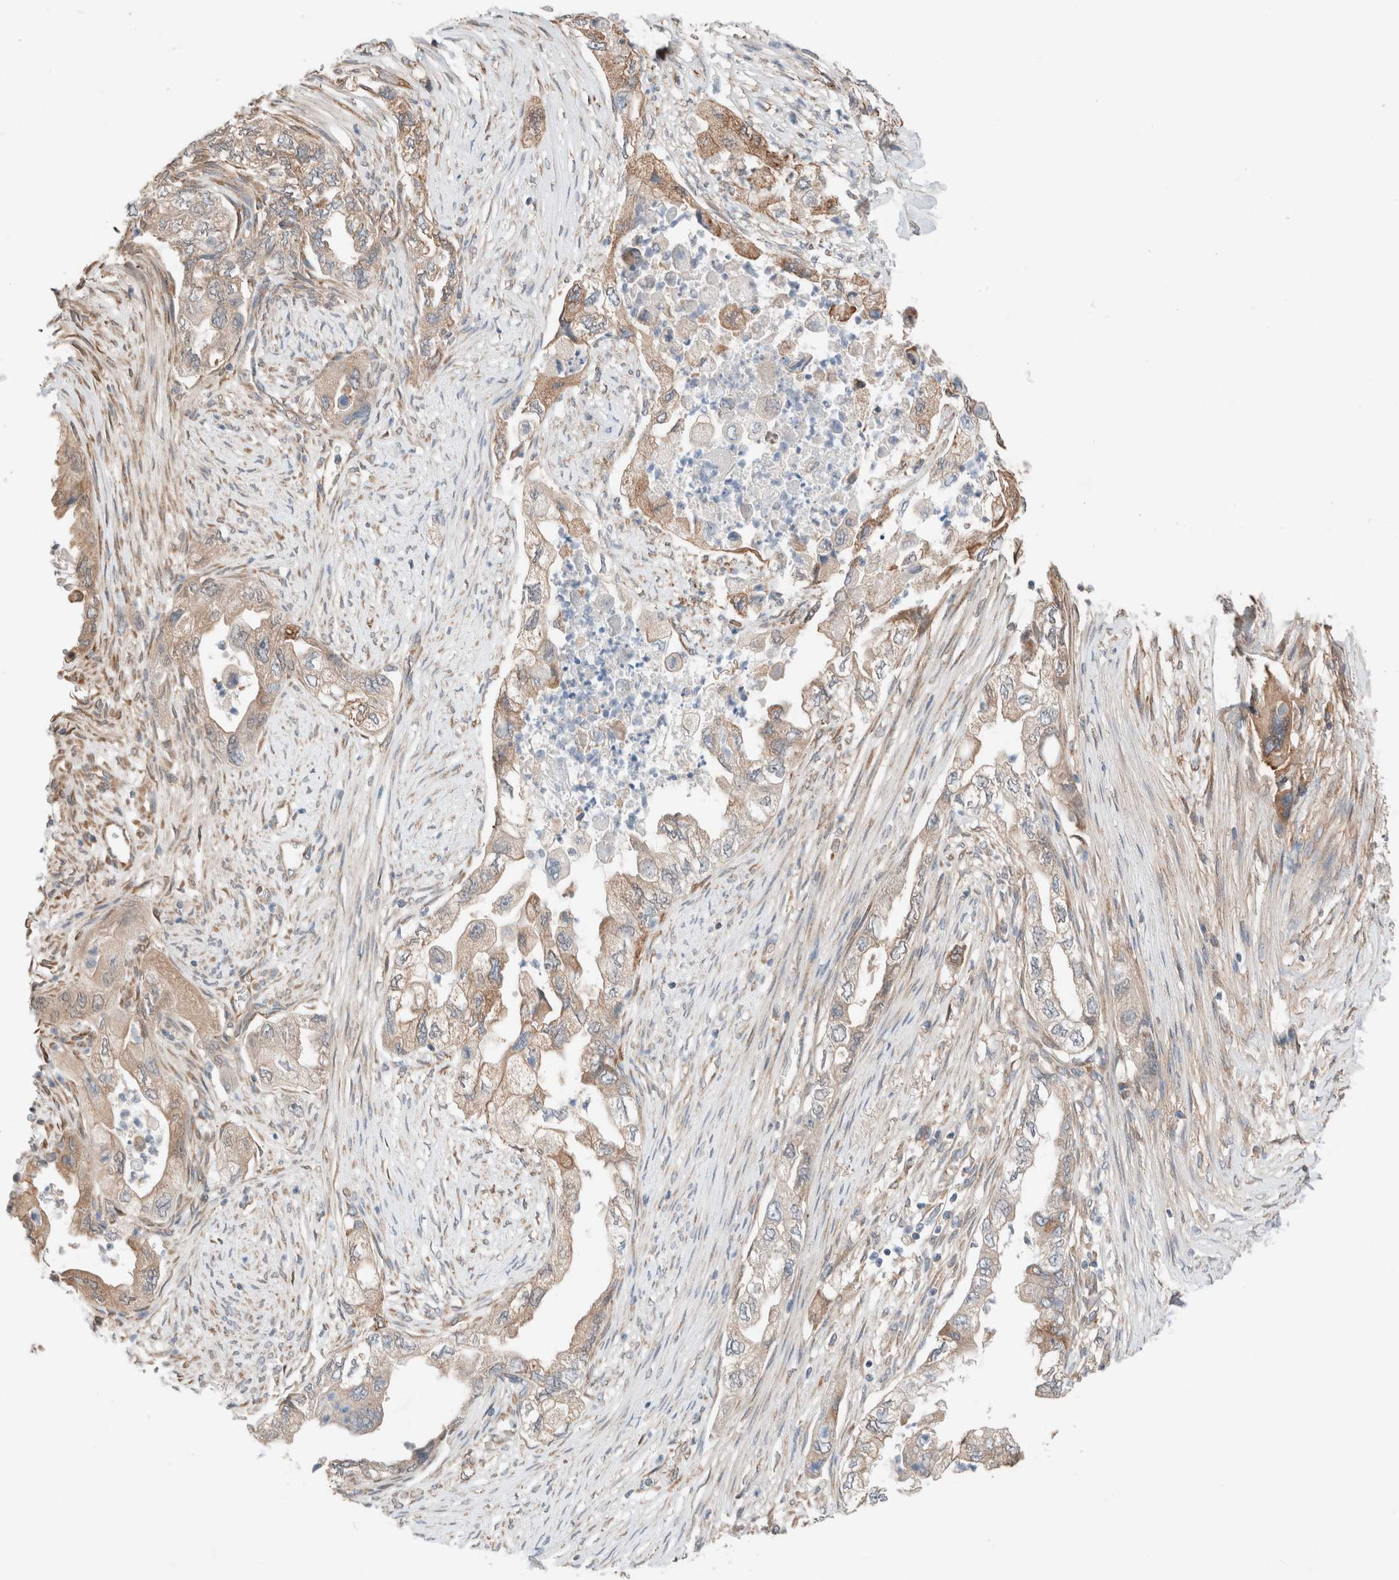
{"staining": {"intensity": "weak", "quantity": ">75%", "location": "cytoplasmic/membranous"}, "tissue": "pancreatic cancer", "cell_type": "Tumor cells", "image_type": "cancer", "snomed": [{"axis": "morphology", "description": "Adenocarcinoma, NOS"}, {"axis": "topography", "description": "Pancreas"}], "caption": "Tumor cells show weak cytoplasmic/membranous positivity in about >75% of cells in adenocarcinoma (pancreatic).", "gene": "PCM1", "patient": {"sex": "female", "age": 73}}